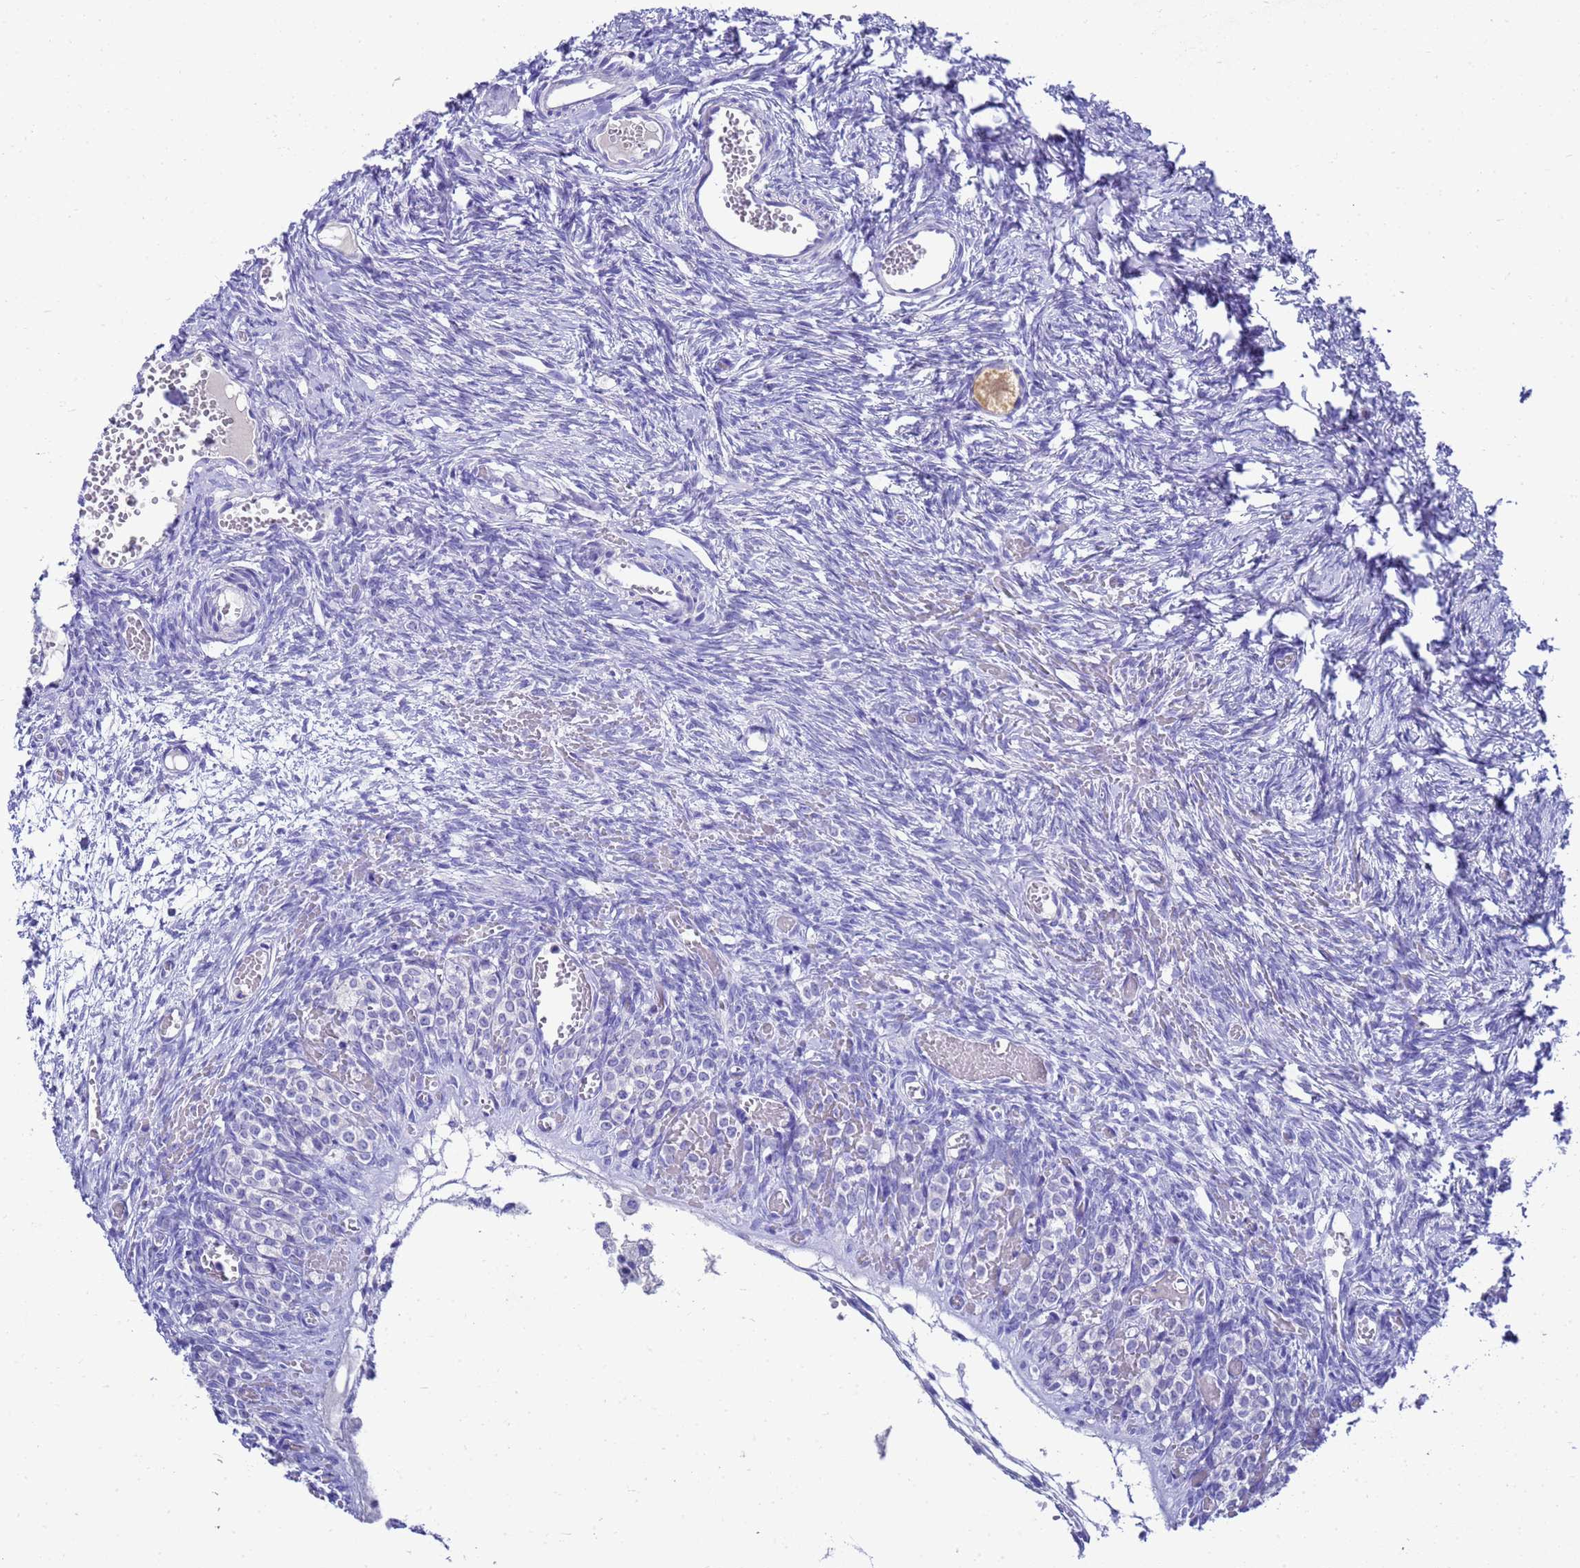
{"staining": {"intensity": "negative", "quantity": "none", "location": "none"}, "tissue": "ovary", "cell_type": "Follicle cells", "image_type": "normal", "snomed": [{"axis": "morphology", "description": "Adenocarcinoma, NOS"}, {"axis": "topography", "description": "Endometrium"}], "caption": "Immunohistochemistry (IHC) image of unremarkable ovary stained for a protein (brown), which reveals no expression in follicle cells.", "gene": "MS4A13", "patient": {"sex": "female", "age": 32}}